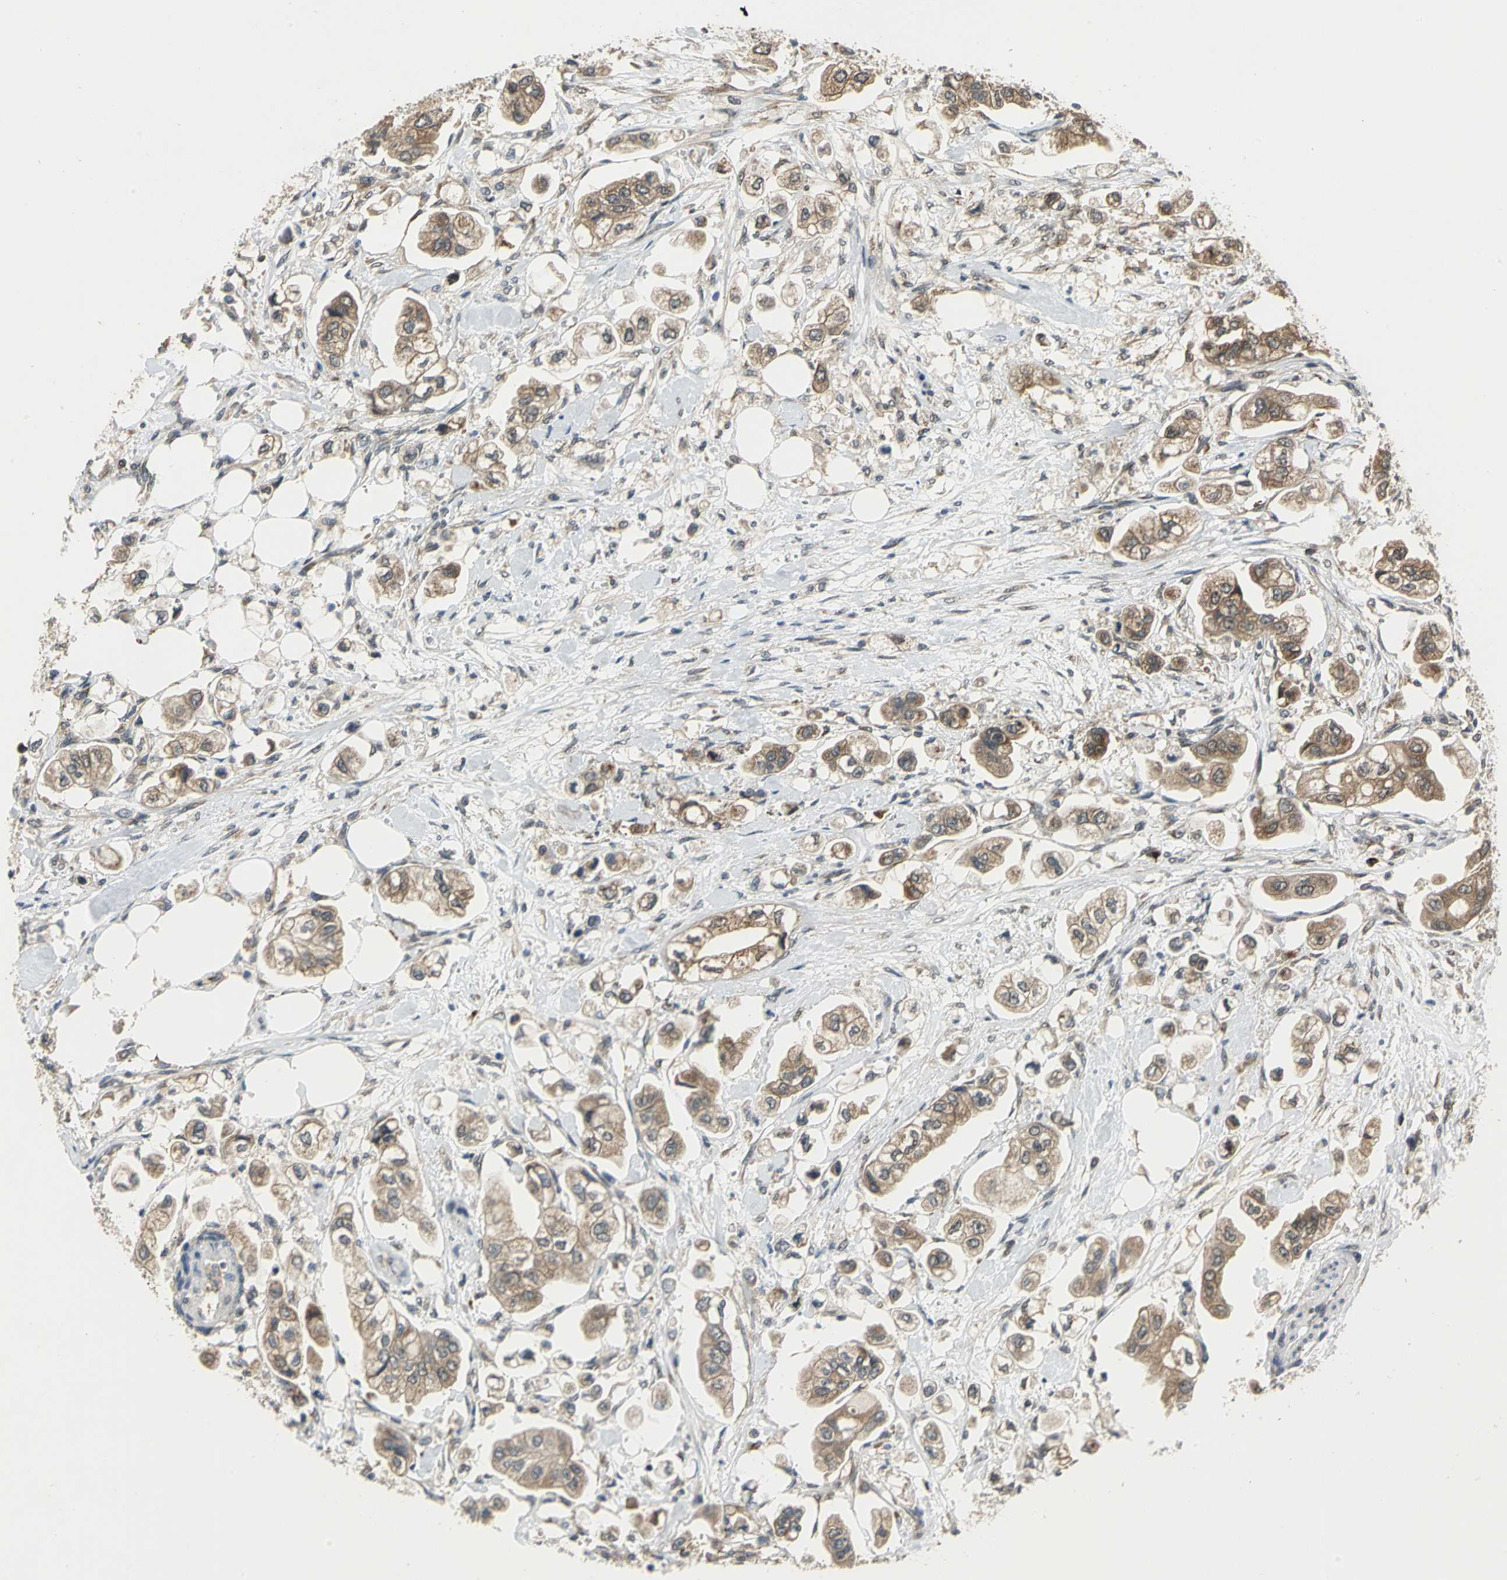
{"staining": {"intensity": "moderate", "quantity": ">75%", "location": "cytoplasmic/membranous"}, "tissue": "stomach cancer", "cell_type": "Tumor cells", "image_type": "cancer", "snomed": [{"axis": "morphology", "description": "Adenocarcinoma, NOS"}, {"axis": "topography", "description": "Stomach"}], "caption": "A micrograph of human adenocarcinoma (stomach) stained for a protein demonstrates moderate cytoplasmic/membranous brown staining in tumor cells. (IHC, brightfield microscopy, high magnification).", "gene": "NFKBIE", "patient": {"sex": "male", "age": 62}}